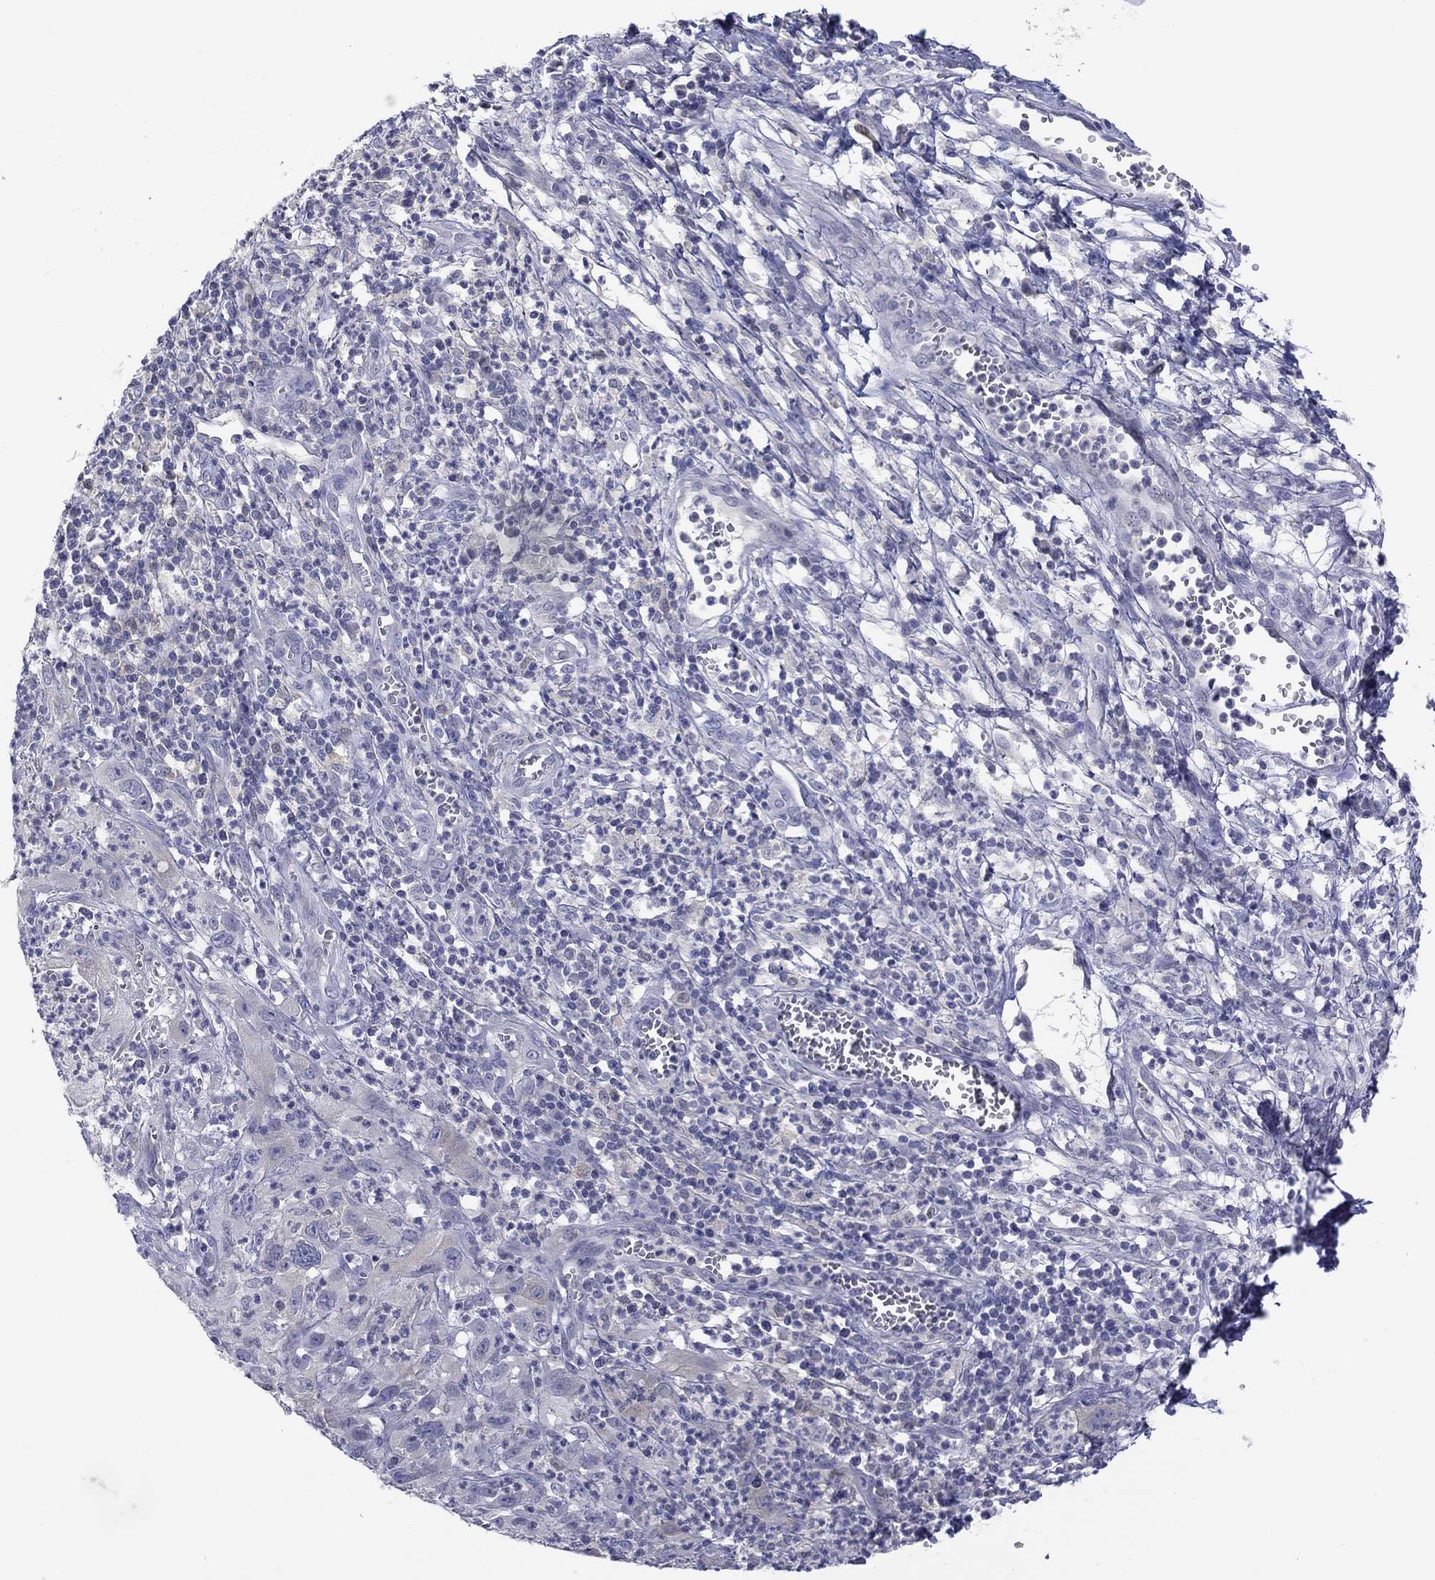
{"staining": {"intensity": "negative", "quantity": "none", "location": "none"}, "tissue": "cervical cancer", "cell_type": "Tumor cells", "image_type": "cancer", "snomed": [{"axis": "morphology", "description": "Squamous cell carcinoma, NOS"}, {"axis": "topography", "description": "Cervix"}], "caption": "Tumor cells are negative for protein expression in human cervical cancer (squamous cell carcinoma). (DAB IHC visualized using brightfield microscopy, high magnification).", "gene": "CYP2B6", "patient": {"sex": "female", "age": 32}}